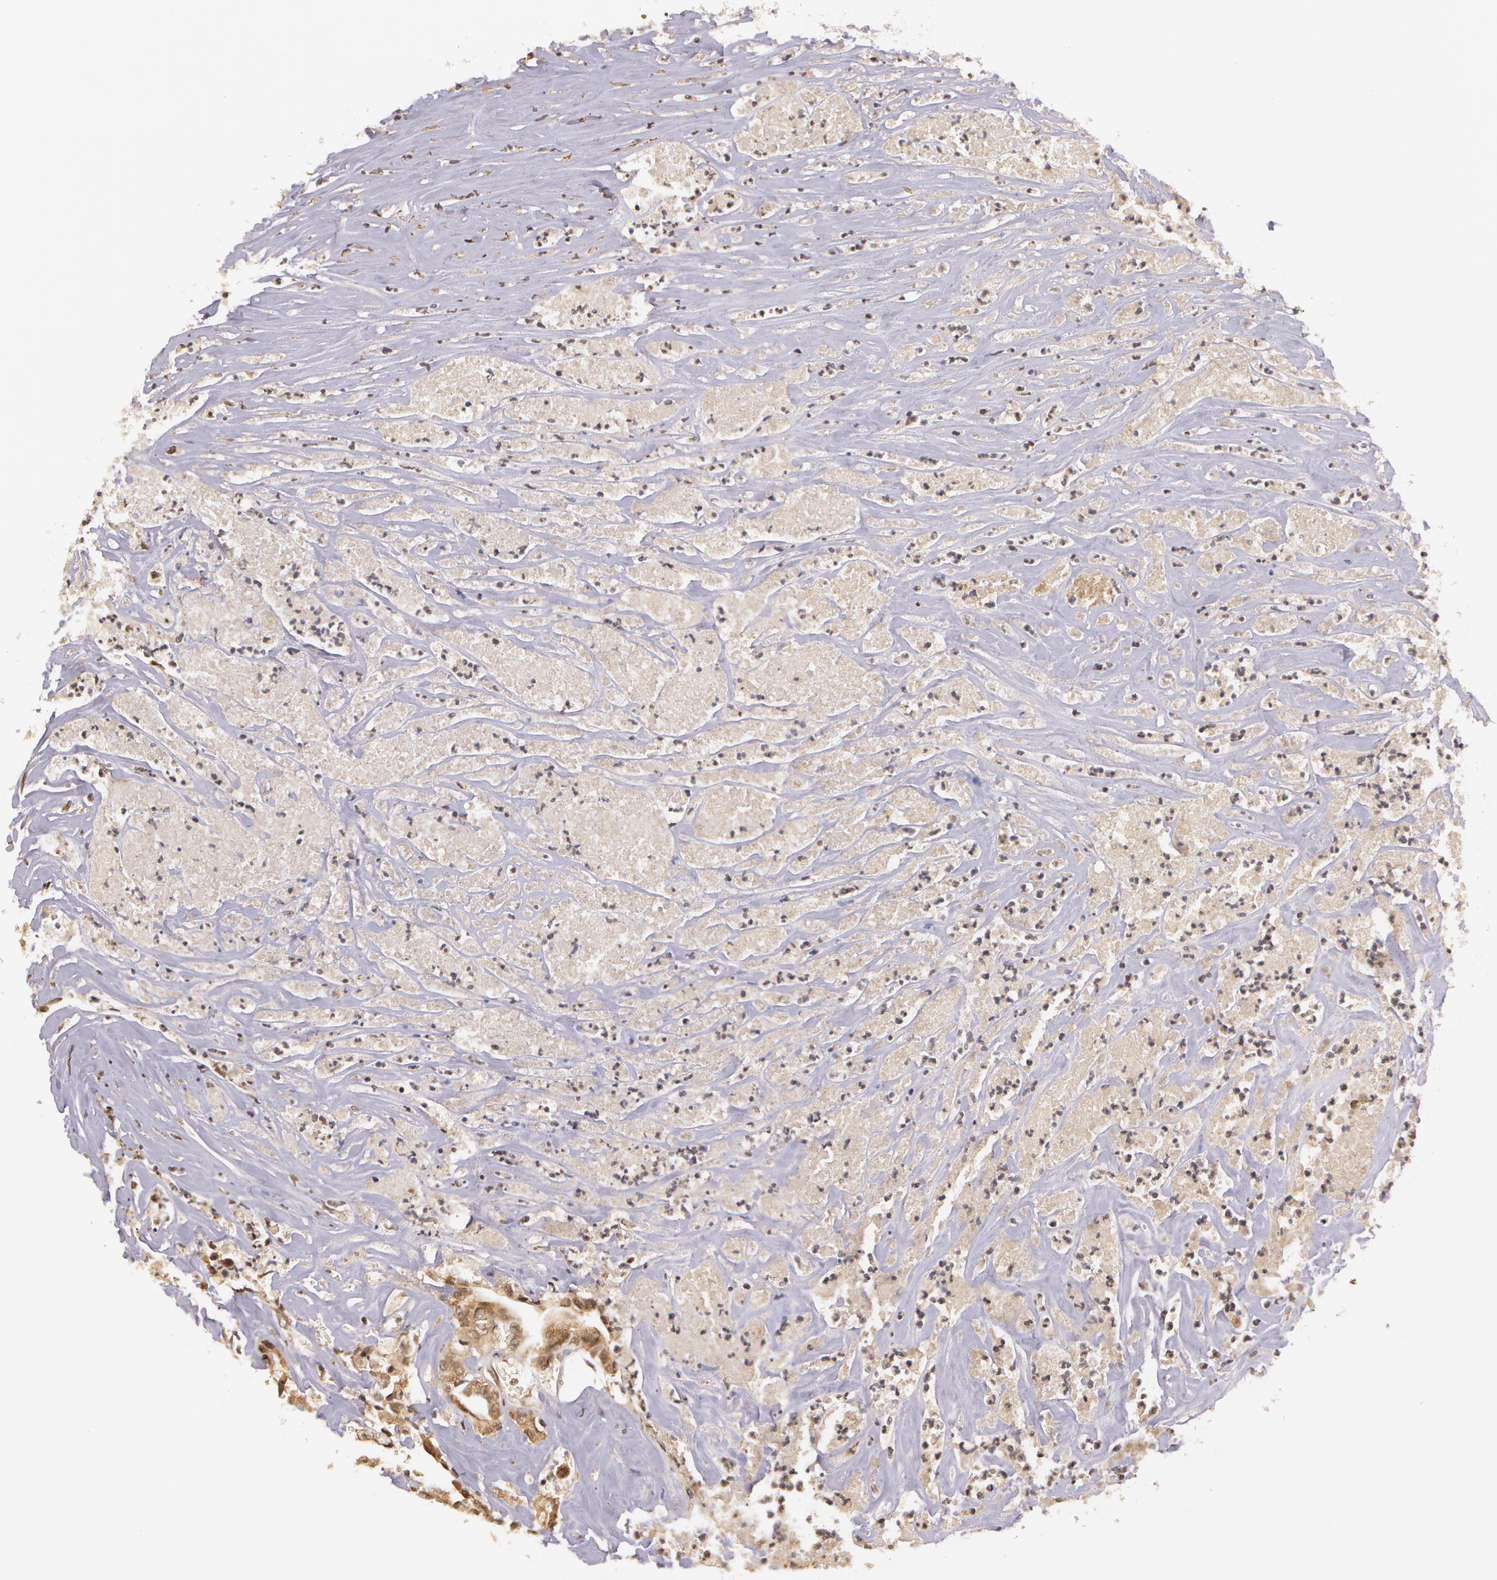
{"staining": {"intensity": "moderate", "quantity": ">75%", "location": "cytoplasmic/membranous"}, "tissue": "colorectal cancer", "cell_type": "Tumor cells", "image_type": "cancer", "snomed": [{"axis": "morphology", "description": "Adenocarcinoma, NOS"}, {"axis": "topography", "description": "Colon"}], "caption": "This image reveals adenocarcinoma (colorectal) stained with immunohistochemistry to label a protein in brown. The cytoplasmic/membranous of tumor cells show moderate positivity for the protein. Nuclei are counter-stained blue.", "gene": "ASCC2", "patient": {"sex": "female", "age": 70}}